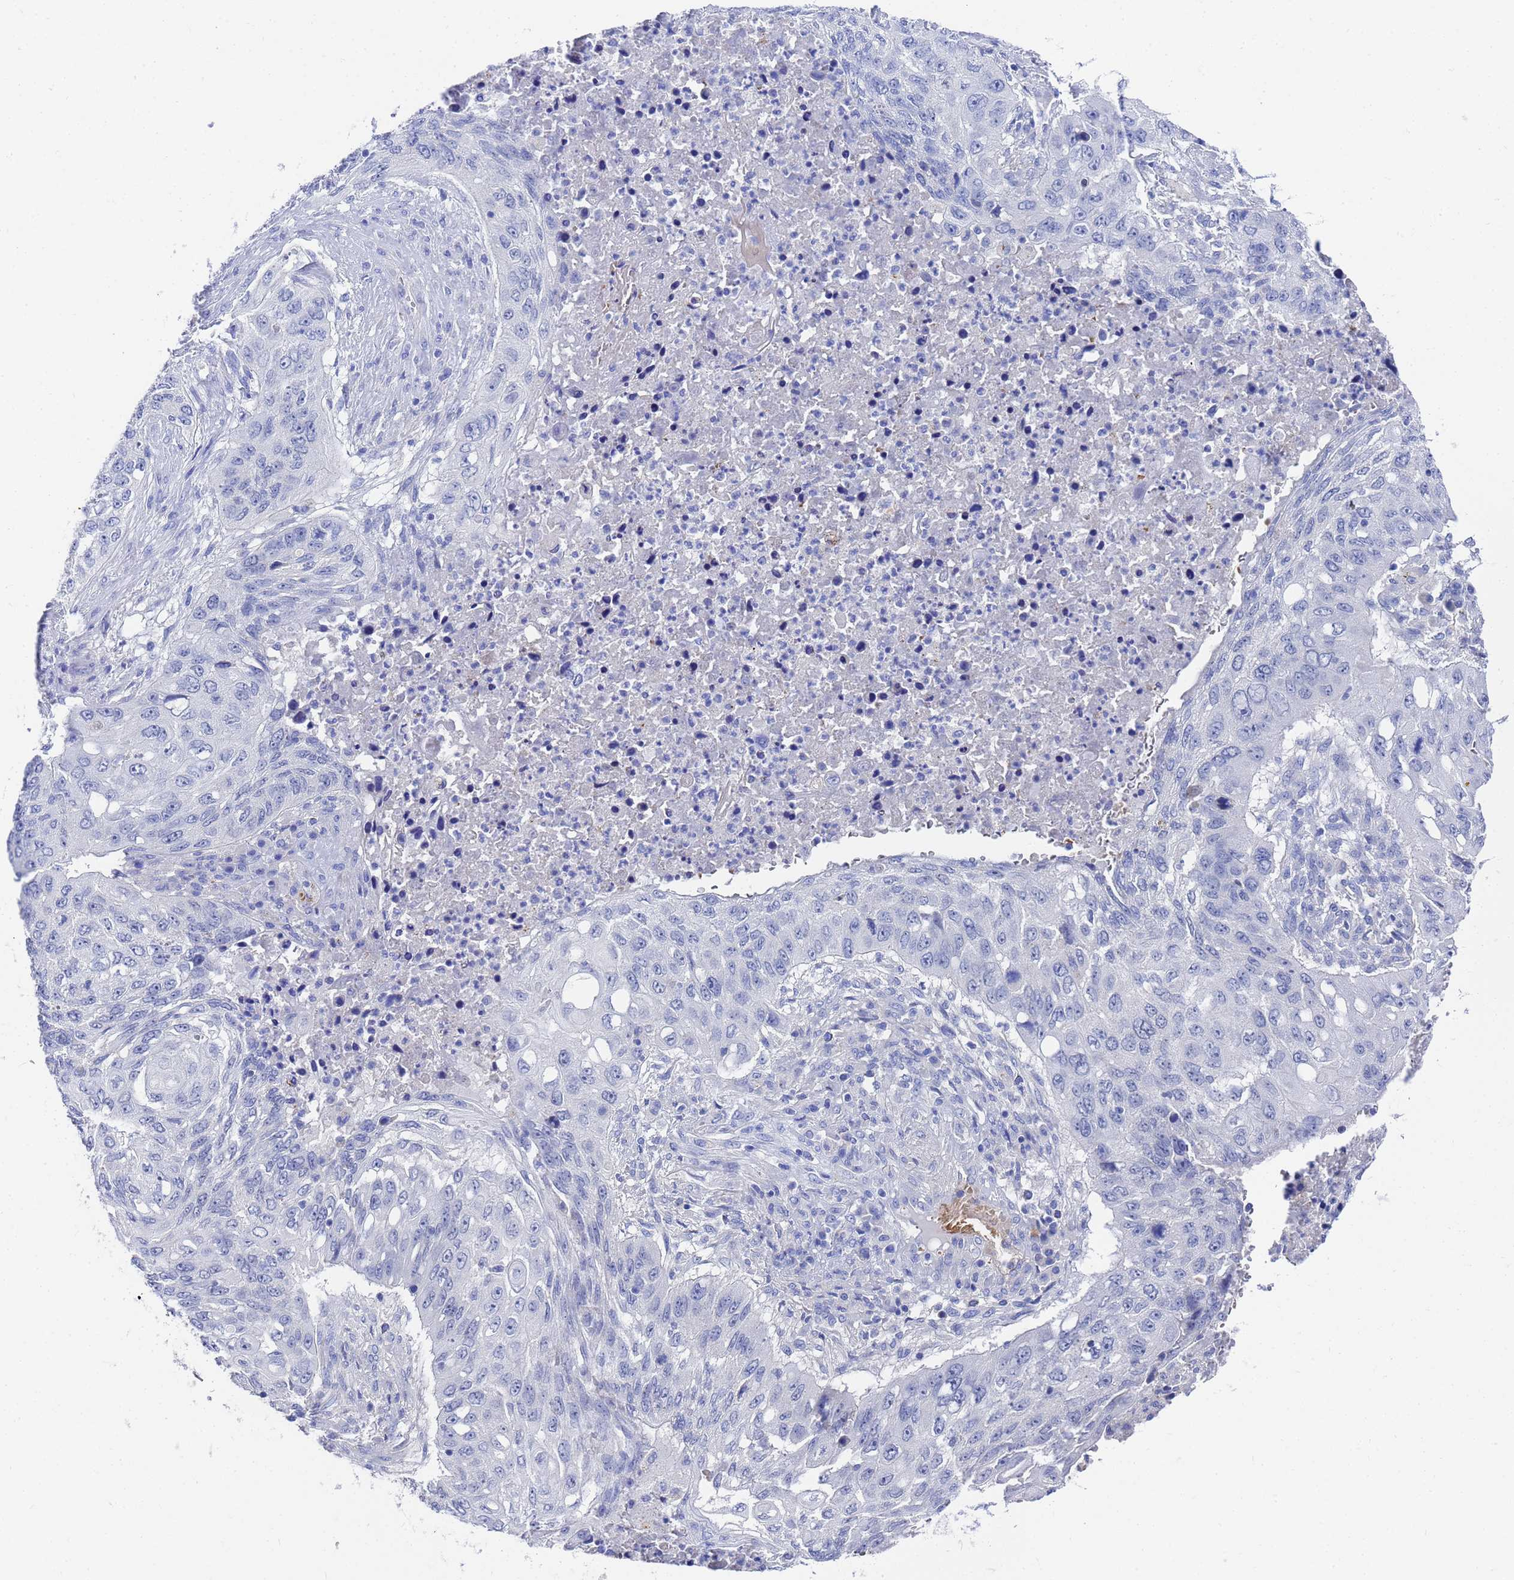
{"staining": {"intensity": "negative", "quantity": "none", "location": "none"}, "tissue": "lung cancer", "cell_type": "Tumor cells", "image_type": "cancer", "snomed": [{"axis": "morphology", "description": "Squamous cell carcinoma, NOS"}, {"axis": "topography", "description": "Lung"}], "caption": "High power microscopy image of an immunohistochemistry image of squamous cell carcinoma (lung), revealing no significant staining in tumor cells. (Stains: DAB (3,3'-diaminobenzidine) IHC with hematoxylin counter stain, Microscopy: brightfield microscopy at high magnification).", "gene": "ZNF26", "patient": {"sex": "female", "age": 63}}